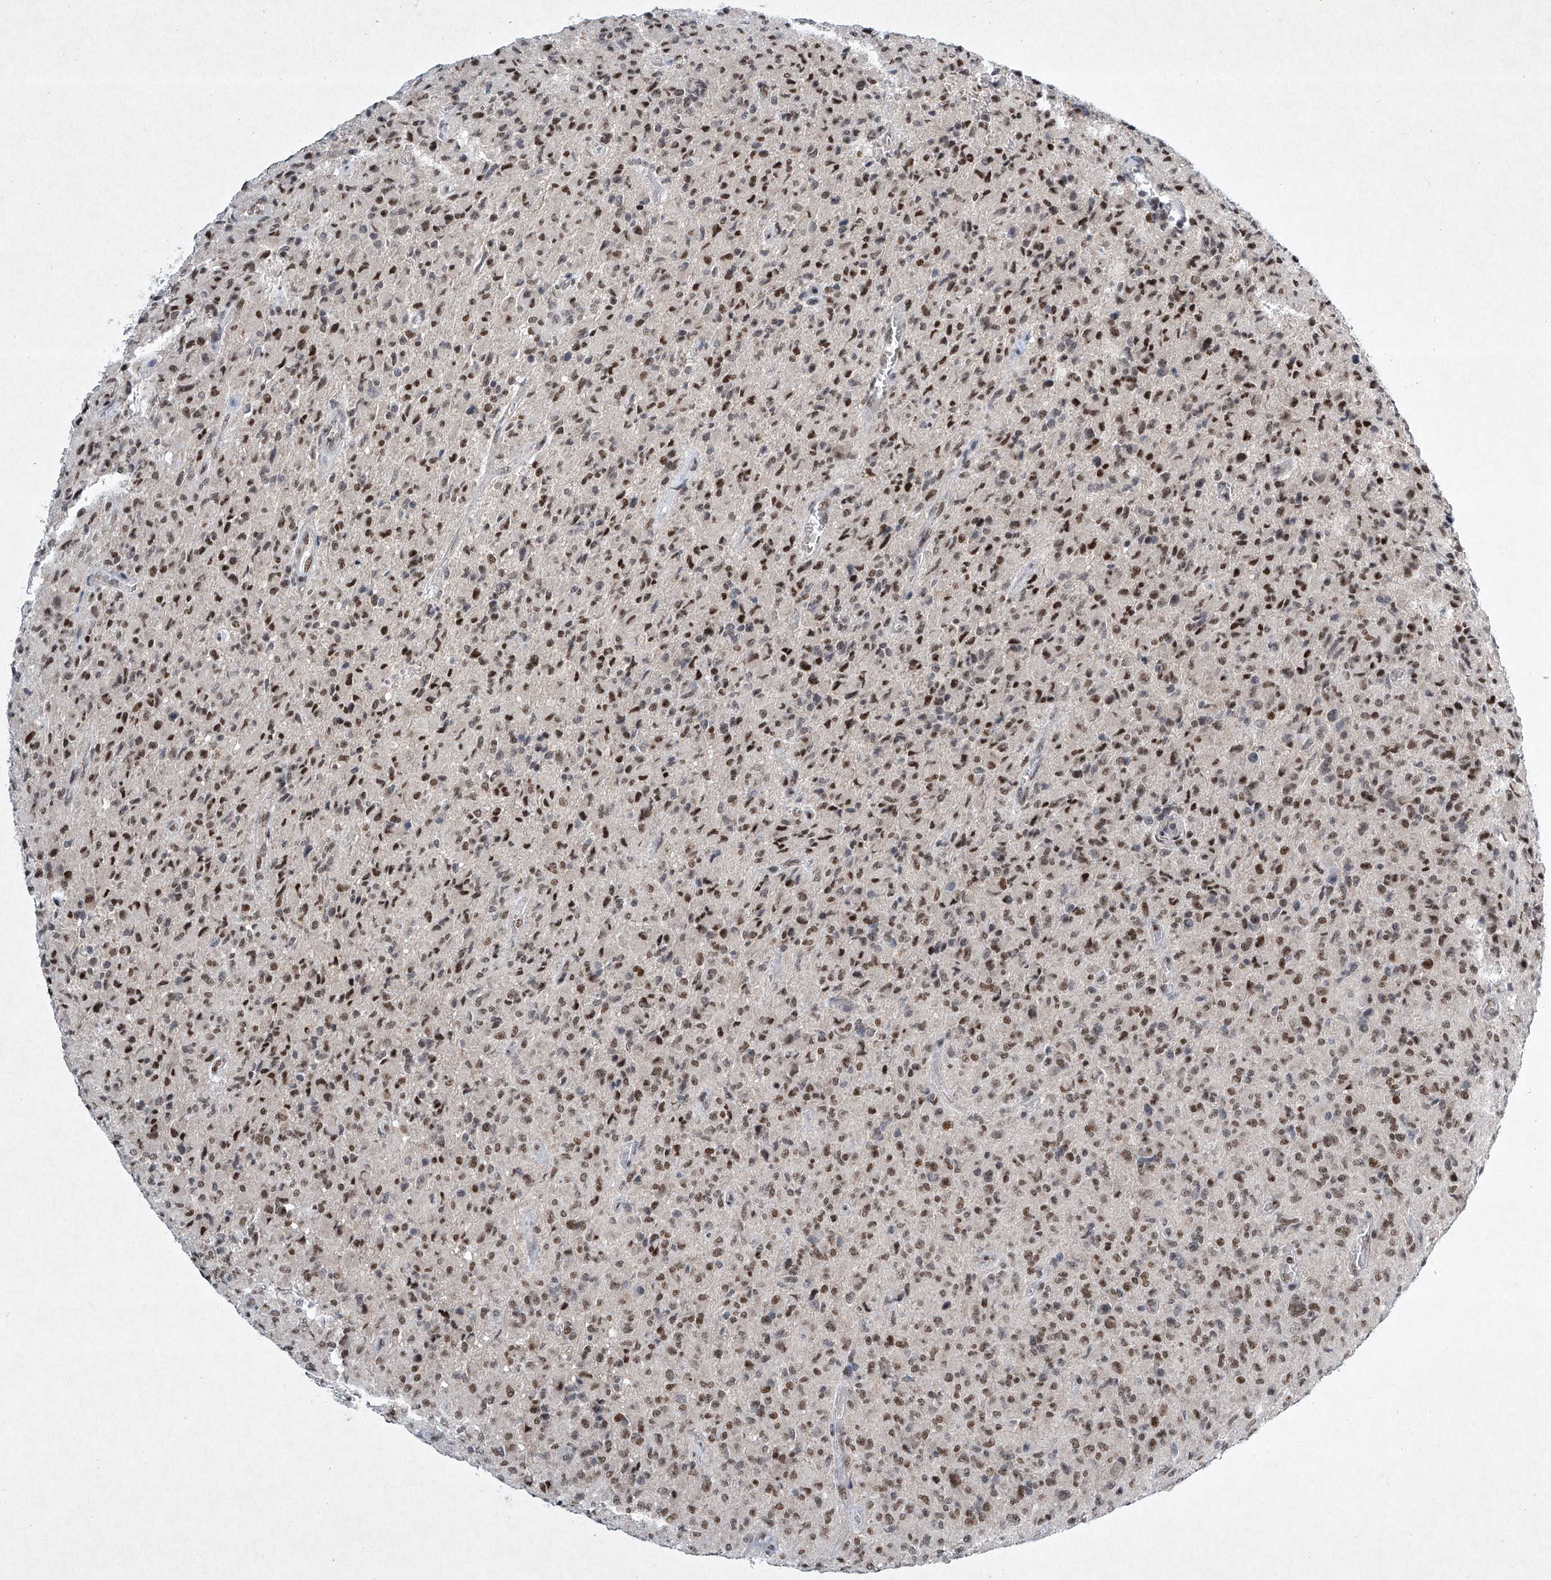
{"staining": {"intensity": "moderate", "quantity": ">75%", "location": "nuclear"}, "tissue": "glioma", "cell_type": "Tumor cells", "image_type": "cancer", "snomed": [{"axis": "morphology", "description": "Glioma, malignant, High grade"}, {"axis": "topography", "description": "Brain"}], "caption": "Glioma stained with a brown dye displays moderate nuclear positive expression in approximately >75% of tumor cells.", "gene": "TFDP1", "patient": {"sex": "female", "age": 57}}